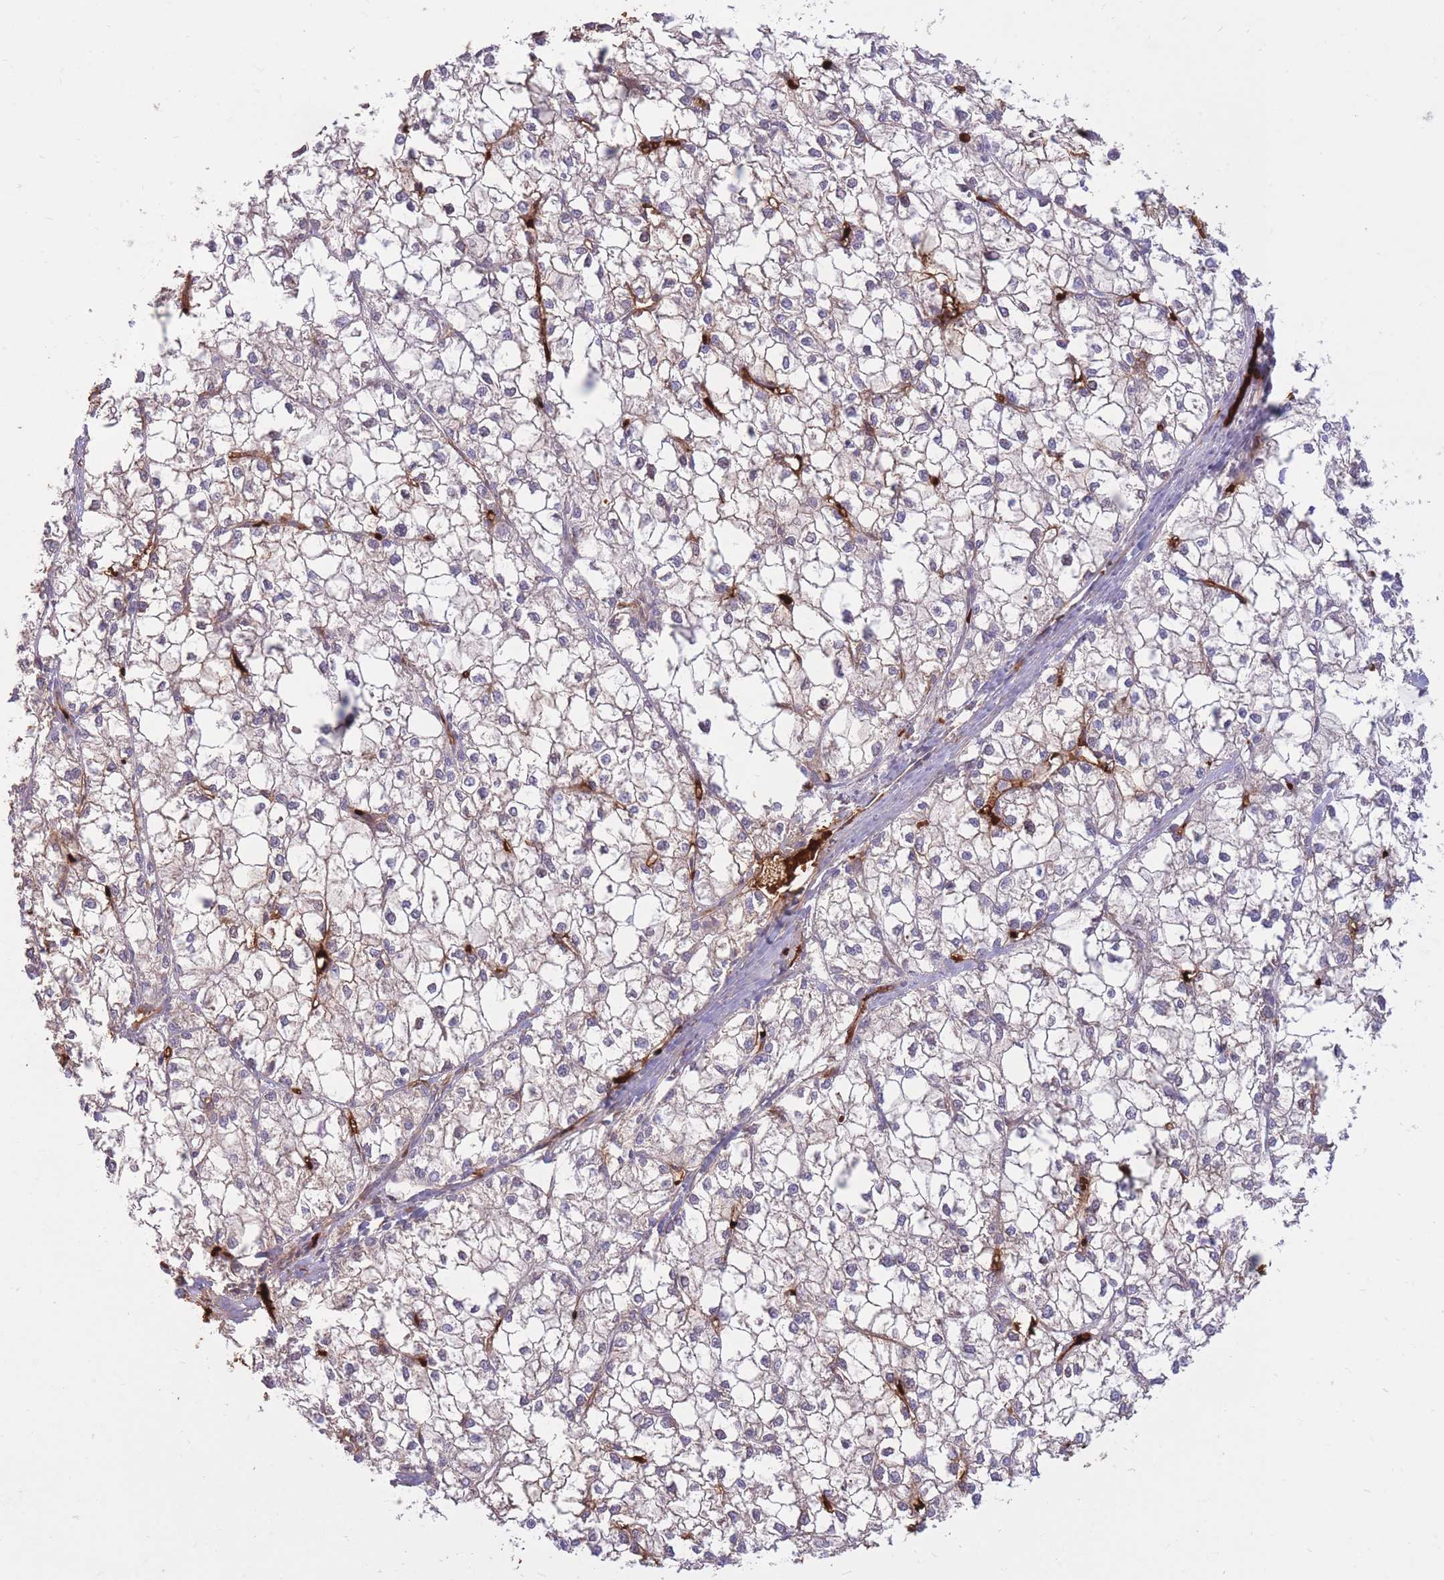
{"staining": {"intensity": "negative", "quantity": "none", "location": "none"}, "tissue": "liver cancer", "cell_type": "Tumor cells", "image_type": "cancer", "snomed": [{"axis": "morphology", "description": "Carcinoma, Hepatocellular, NOS"}, {"axis": "topography", "description": "Liver"}], "caption": "Tumor cells are negative for protein expression in human liver hepatocellular carcinoma.", "gene": "ATP10D", "patient": {"sex": "female", "age": 43}}